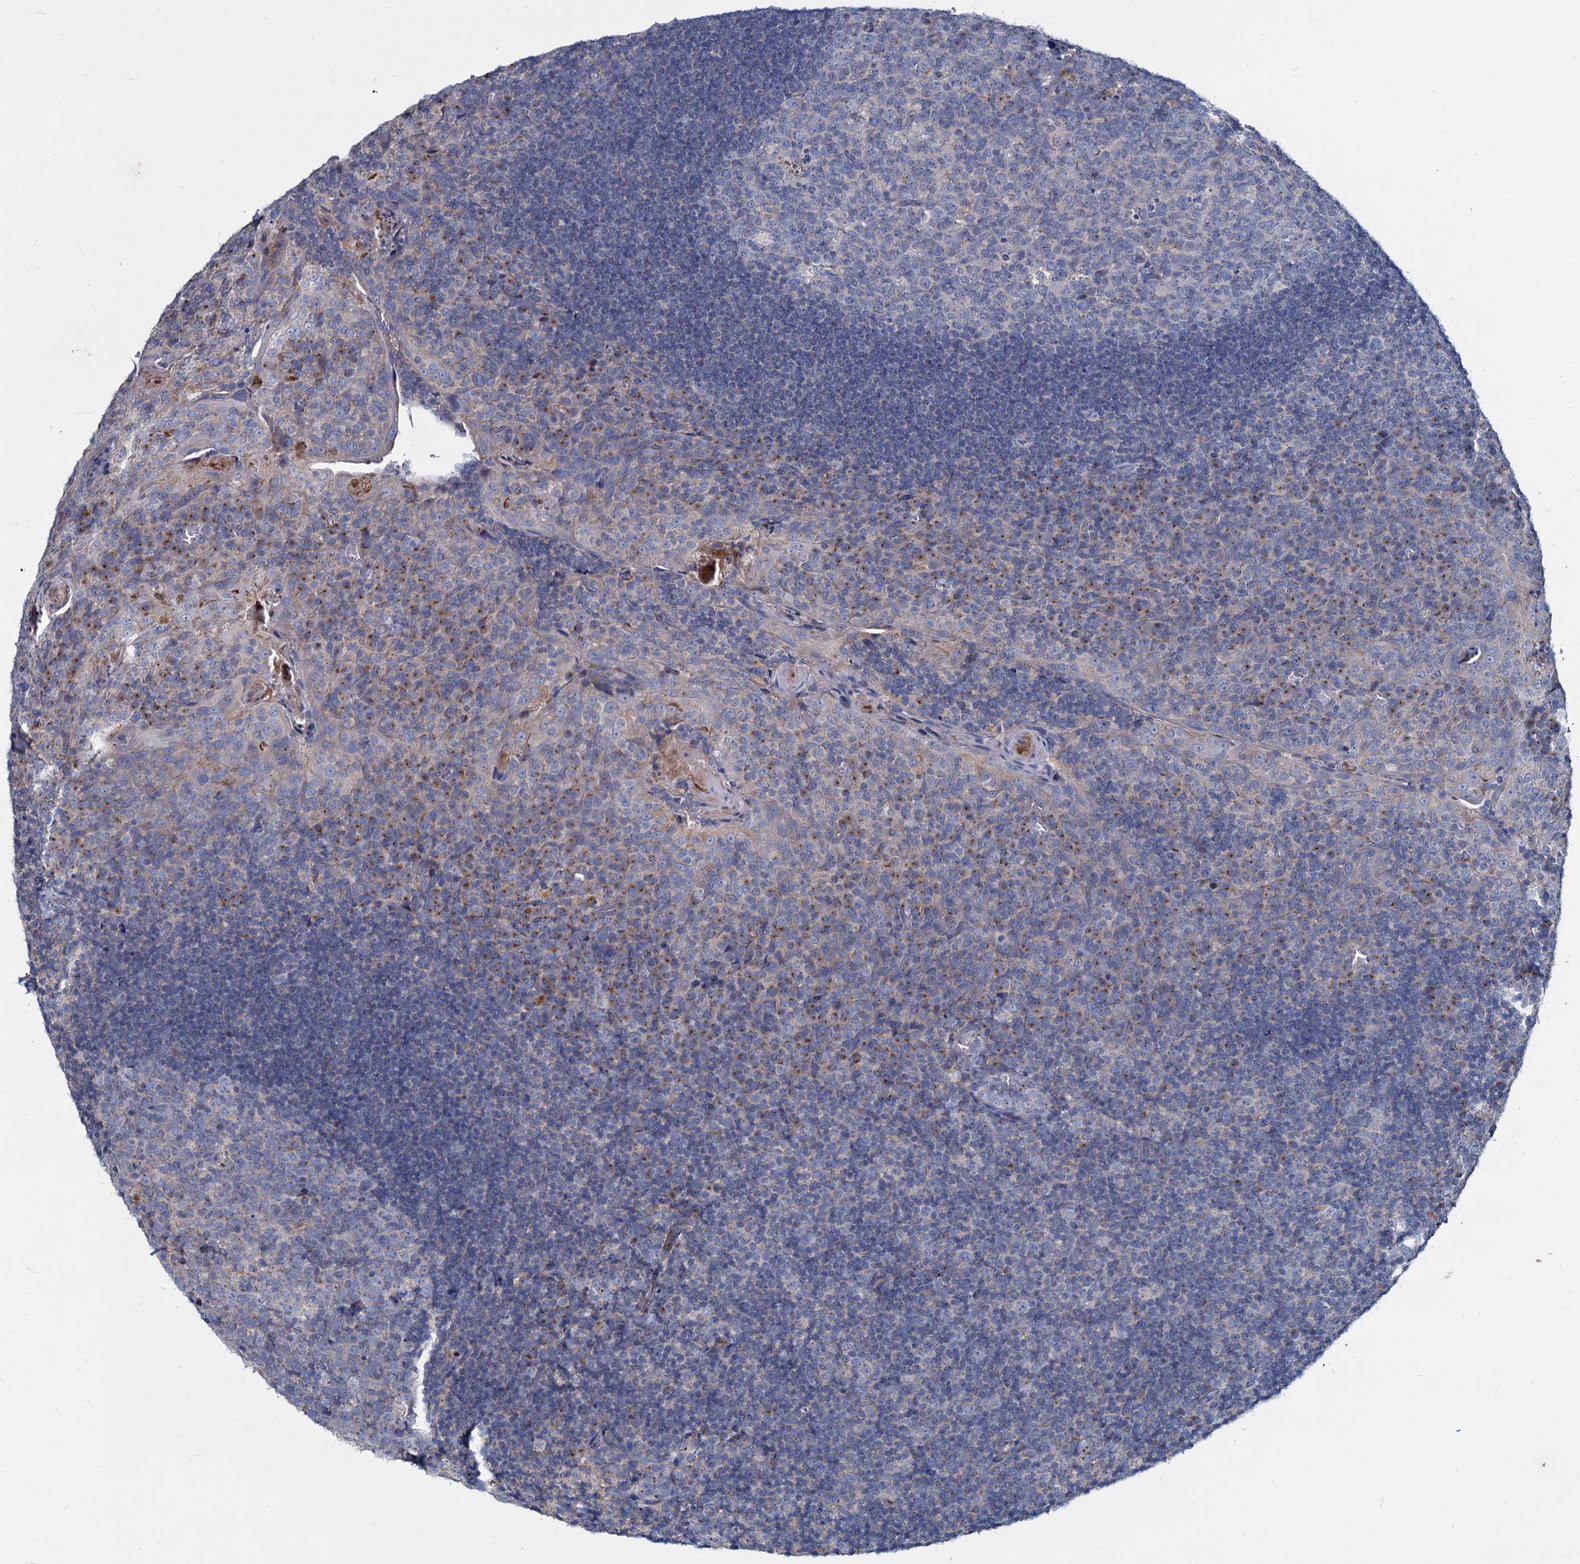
{"staining": {"intensity": "negative", "quantity": "none", "location": "none"}, "tissue": "tonsil", "cell_type": "Germinal center cells", "image_type": "normal", "snomed": [{"axis": "morphology", "description": "Normal tissue, NOS"}, {"axis": "topography", "description": "Tonsil"}], "caption": "Human tonsil stained for a protein using immunohistochemistry displays no staining in germinal center cells.", "gene": "AGBL4", "patient": {"sex": "male", "age": 17}}